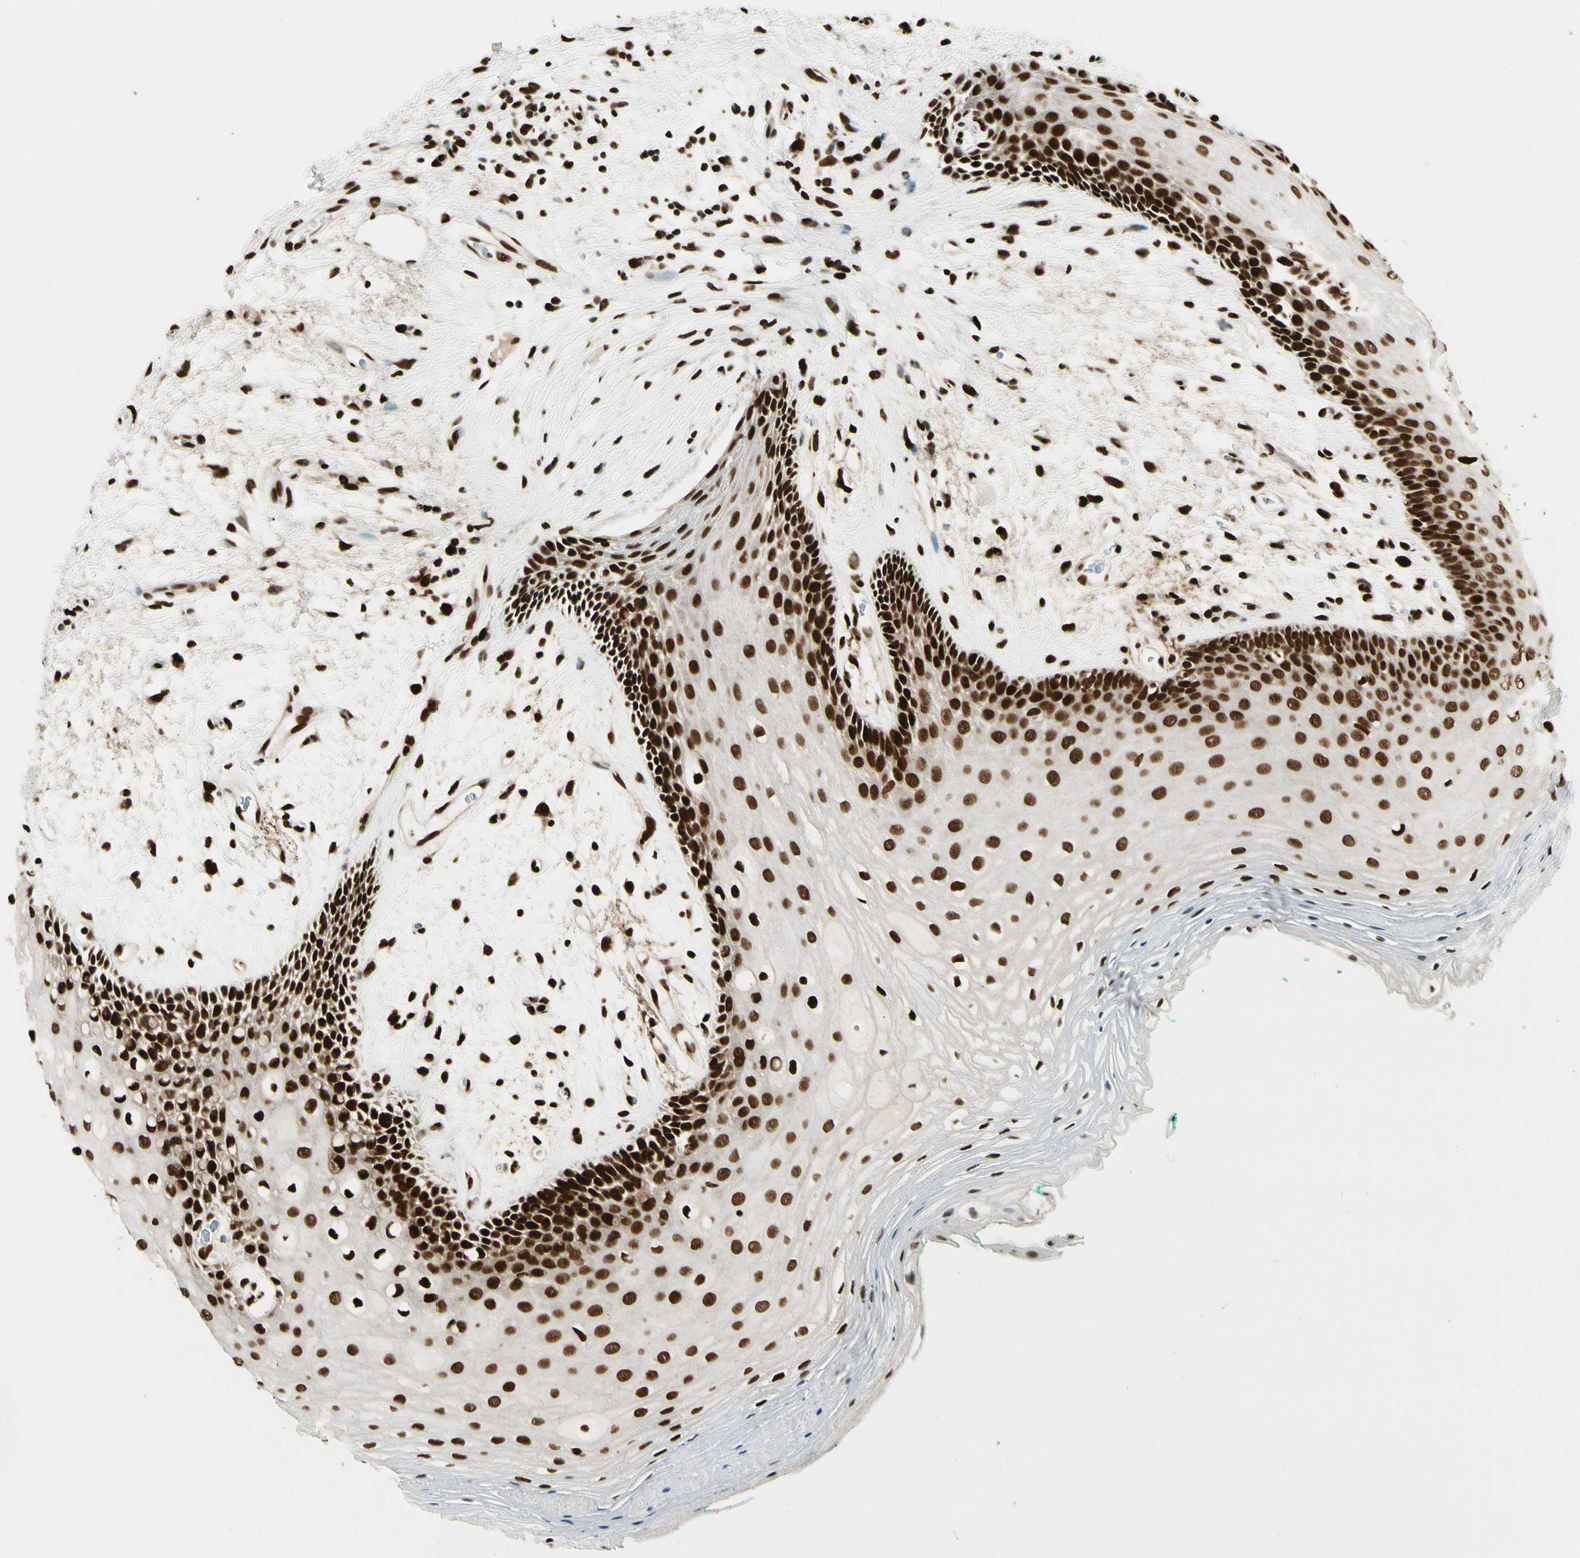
{"staining": {"intensity": "strong", "quantity": ">75%", "location": "nuclear"}, "tissue": "oral mucosa", "cell_type": "Squamous epithelial cells", "image_type": "normal", "snomed": [{"axis": "morphology", "description": "Normal tissue, NOS"}, {"axis": "topography", "description": "Skeletal muscle"}, {"axis": "topography", "description": "Oral tissue"}, {"axis": "topography", "description": "Peripheral nerve tissue"}], "caption": "Immunohistochemical staining of normal human oral mucosa exhibits strong nuclear protein positivity in about >75% of squamous epithelial cells.", "gene": "FUS", "patient": {"sex": "female", "age": 84}}